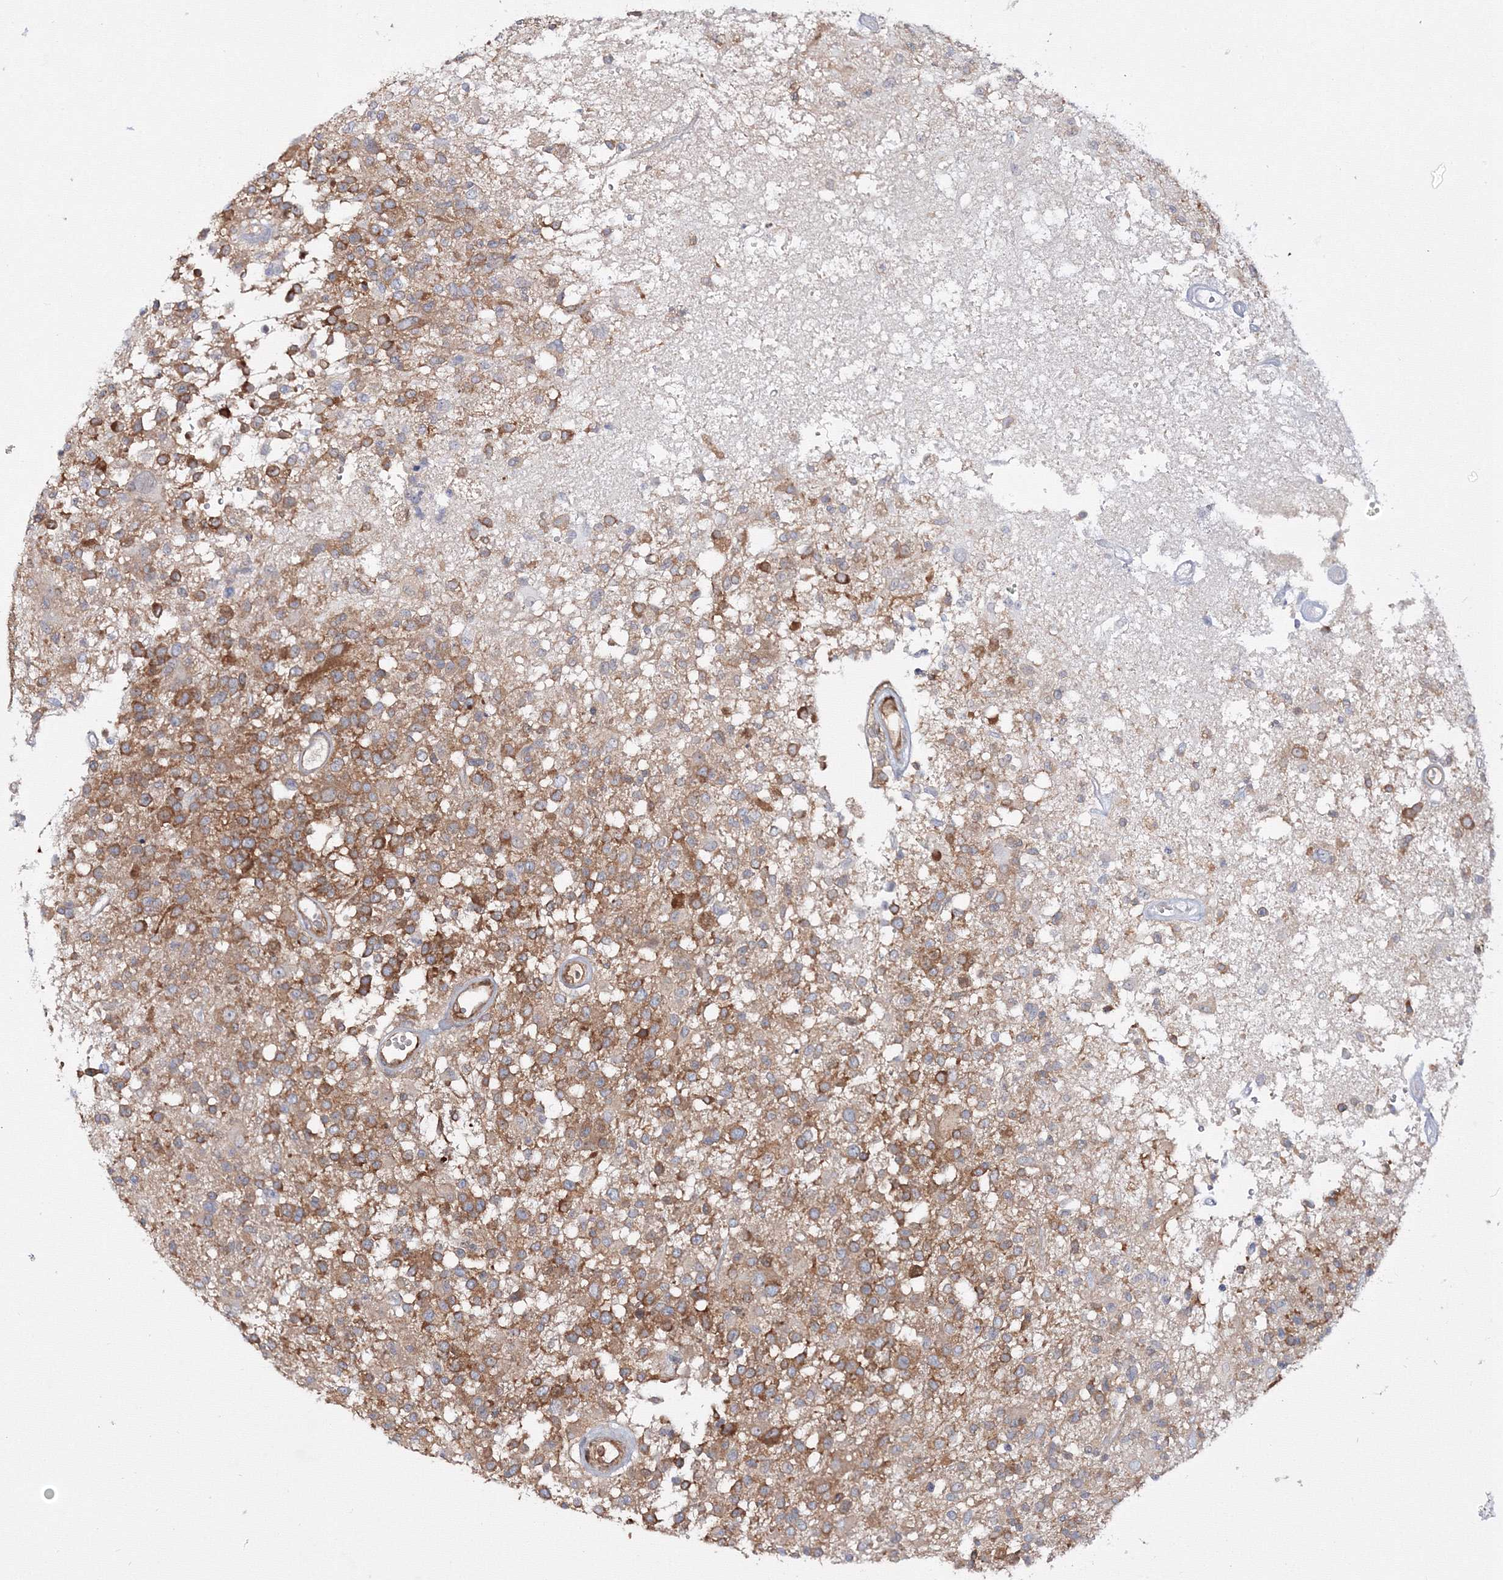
{"staining": {"intensity": "moderate", "quantity": ">75%", "location": "cytoplasmic/membranous"}, "tissue": "glioma", "cell_type": "Tumor cells", "image_type": "cancer", "snomed": [{"axis": "morphology", "description": "Glioma, malignant, High grade"}, {"axis": "morphology", "description": "Glioblastoma, NOS"}, {"axis": "topography", "description": "Brain"}], "caption": "A micrograph showing moderate cytoplasmic/membranous positivity in about >75% of tumor cells in glioblastoma, as visualized by brown immunohistochemical staining.", "gene": "HARS1", "patient": {"sex": "male", "age": 60}}